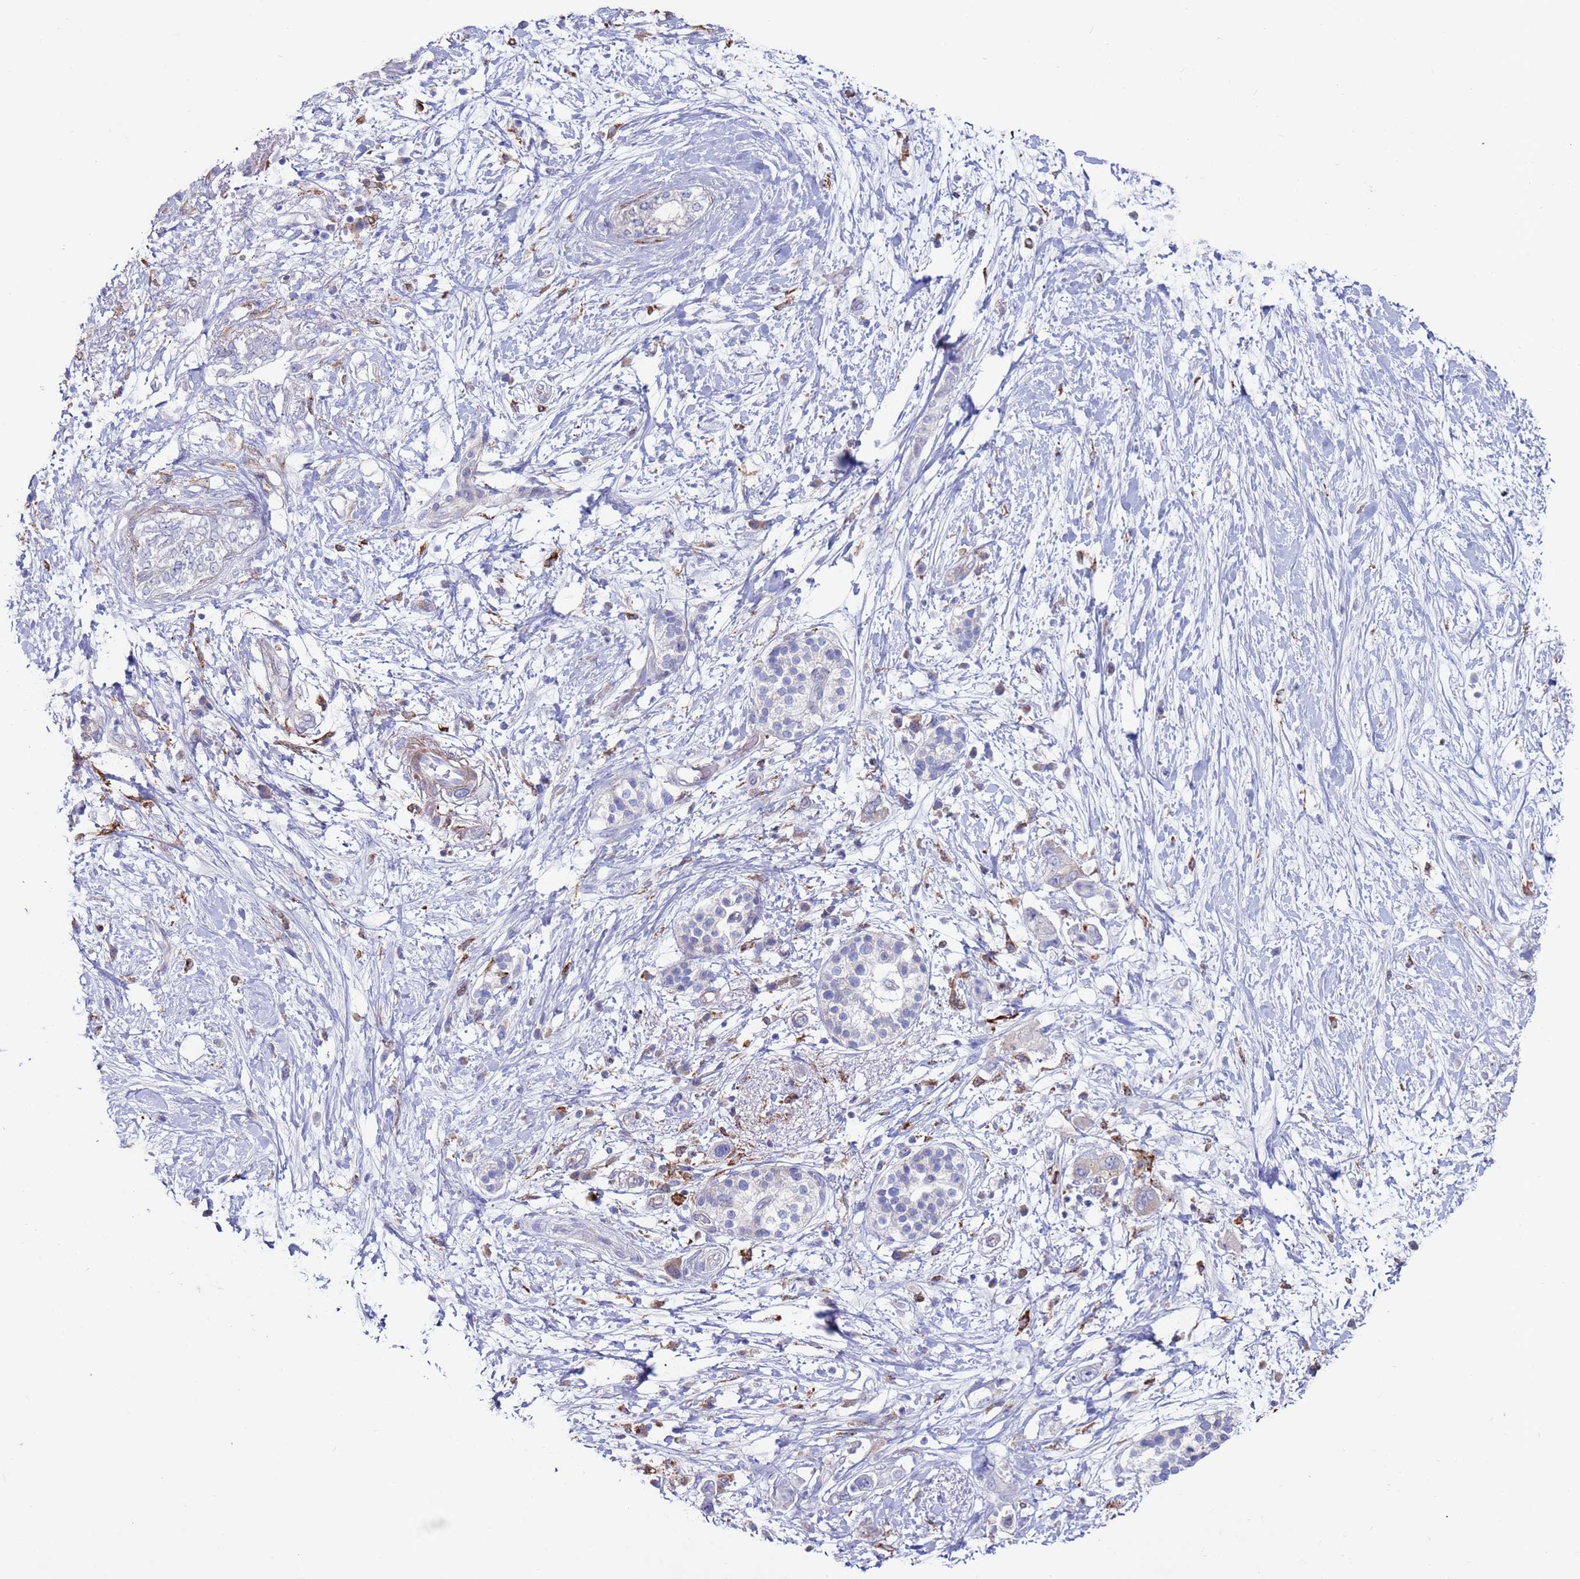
{"staining": {"intensity": "negative", "quantity": "none", "location": "none"}, "tissue": "pancreatic cancer", "cell_type": "Tumor cells", "image_type": "cancer", "snomed": [{"axis": "morphology", "description": "Adenocarcinoma, NOS"}, {"axis": "topography", "description": "Pancreas"}], "caption": "Tumor cells show no significant expression in pancreatic cancer. (DAB (3,3'-diaminobenzidine) immunohistochemistry visualized using brightfield microscopy, high magnification).", "gene": "GREB1L", "patient": {"sex": "female", "age": 73}}